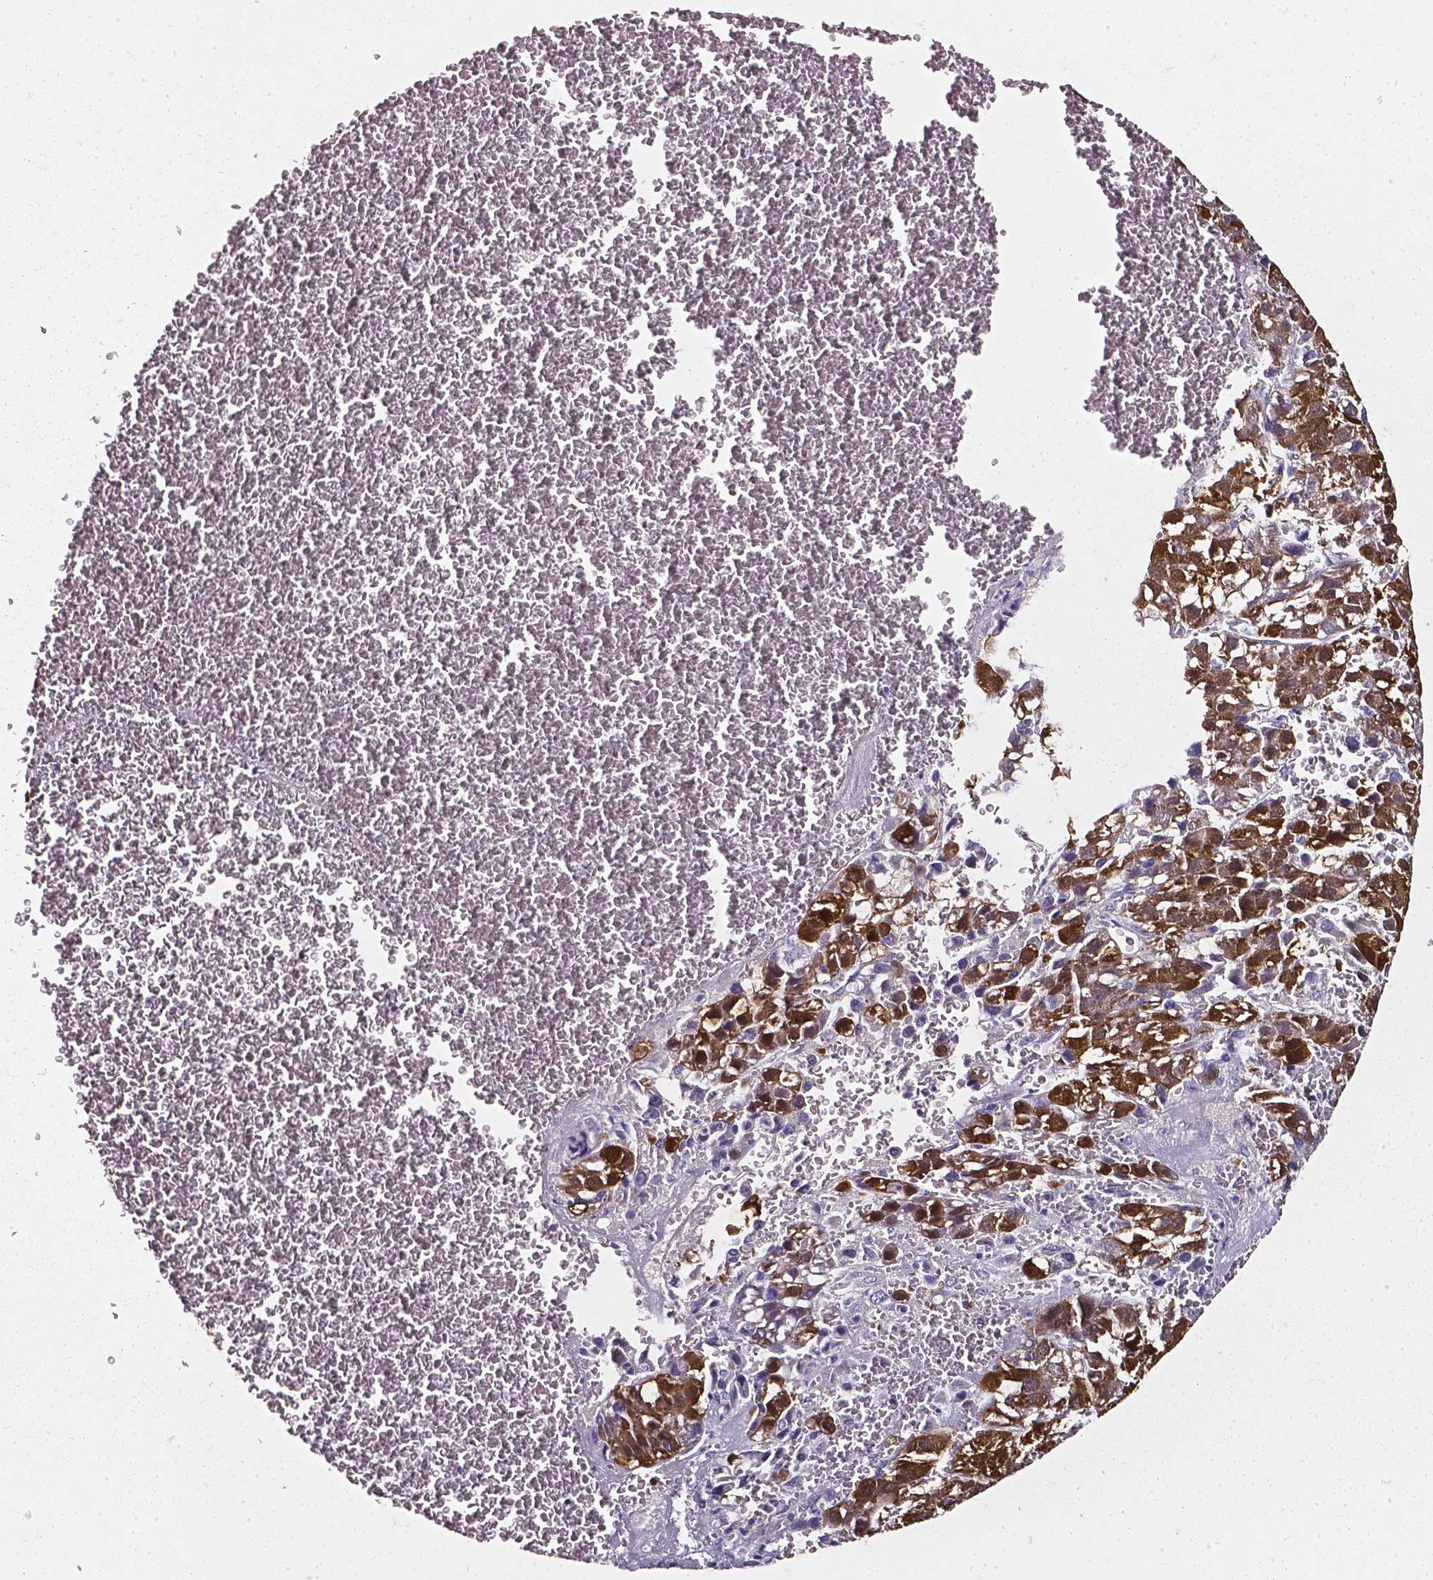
{"staining": {"intensity": "moderate", "quantity": ">75%", "location": "cytoplasmic/membranous,nuclear"}, "tissue": "liver cancer", "cell_type": "Tumor cells", "image_type": "cancer", "snomed": [{"axis": "morphology", "description": "Carcinoma, Hepatocellular, NOS"}, {"axis": "topography", "description": "Liver"}], "caption": "Liver cancer tissue demonstrates moderate cytoplasmic/membranous and nuclear positivity in approximately >75% of tumor cells The staining was performed using DAB, with brown indicating positive protein expression. Nuclei are stained blue with hematoxylin.", "gene": "AKR1B10", "patient": {"sex": "female", "age": 70}}